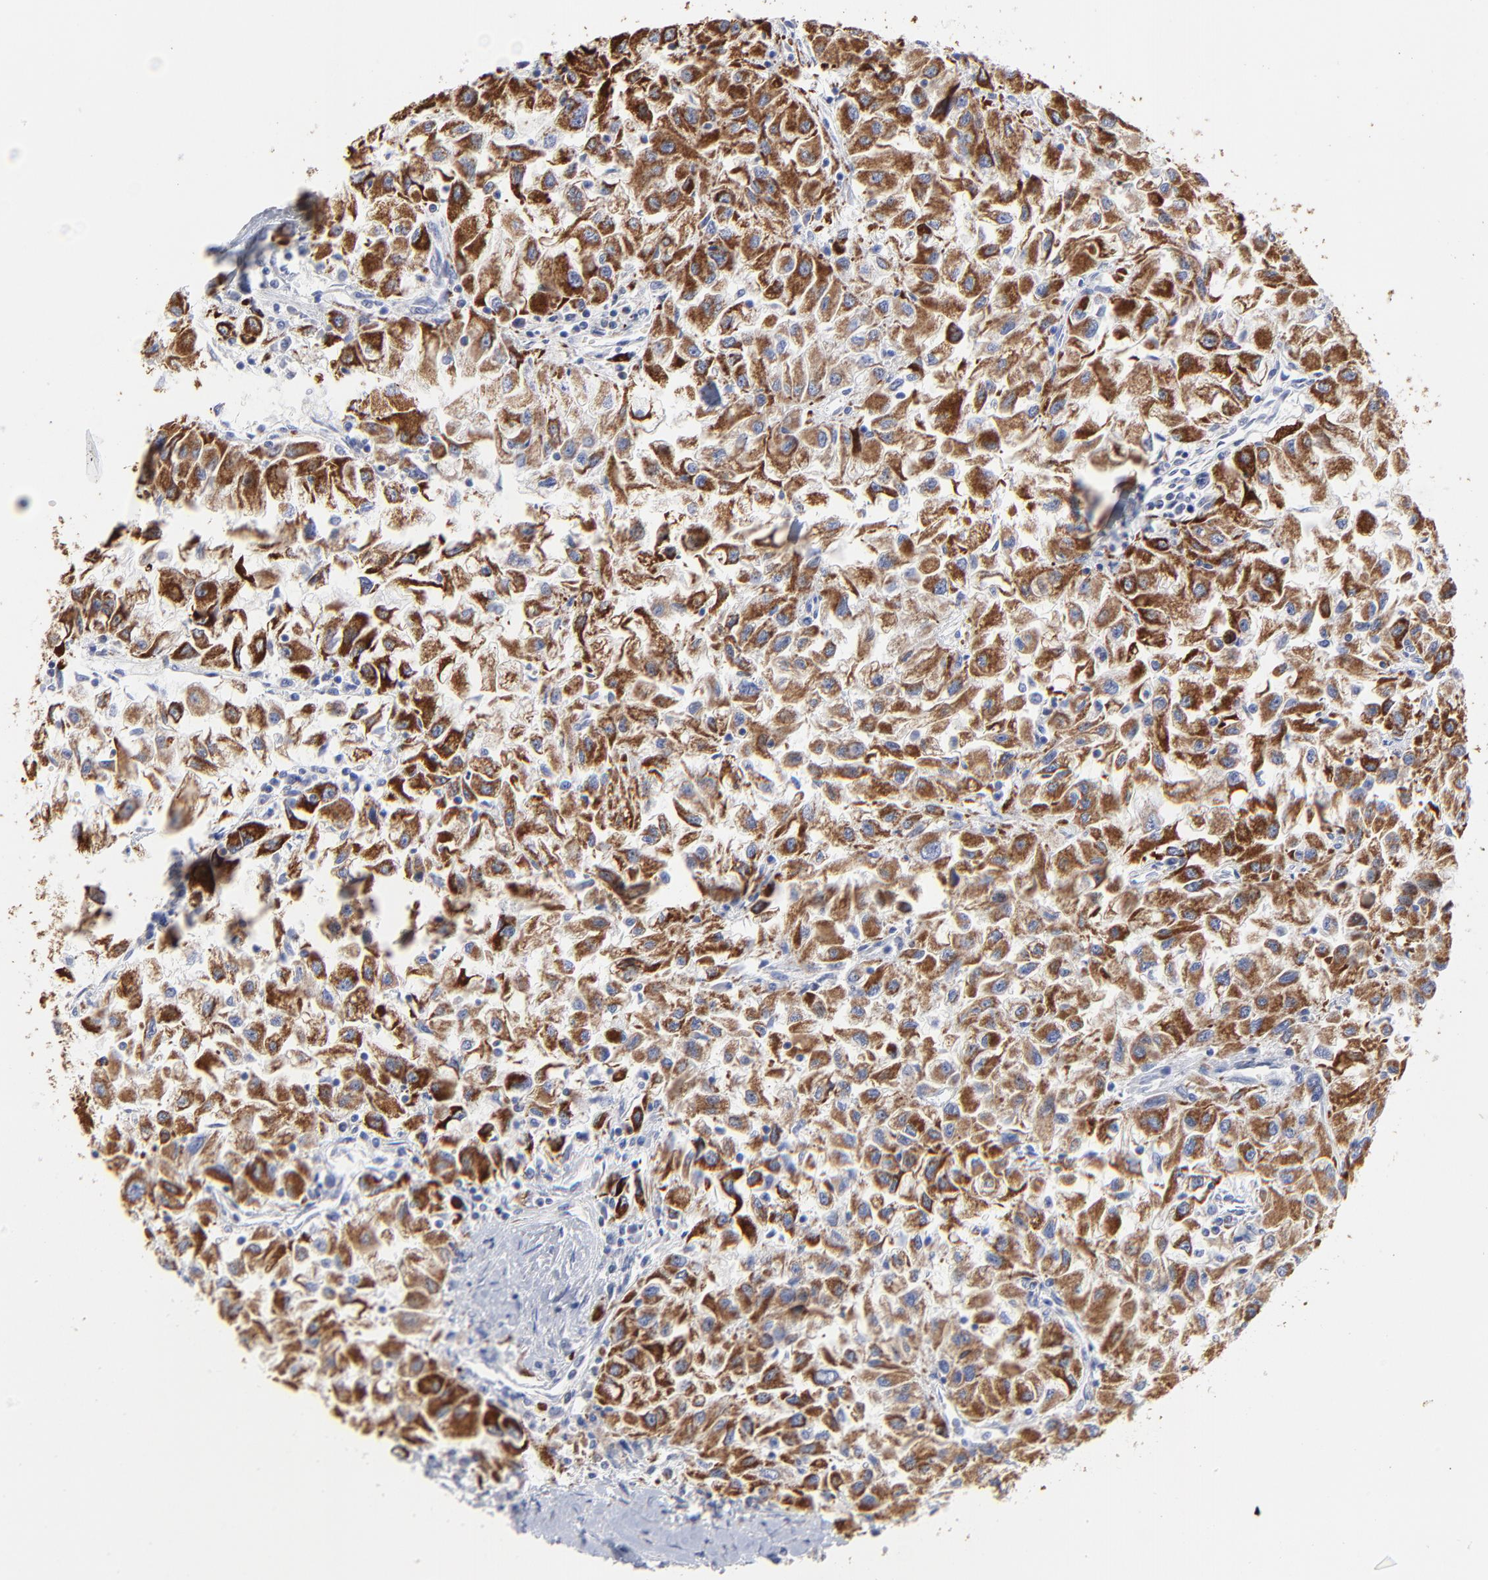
{"staining": {"intensity": "strong", "quantity": ">75%", "location": "cytoplasmic/membranous"}, "tissue": "renal cancer", "cell_type": "Tumor cells", "image_type": "cancer", "snomed": [{"axis": "morphology", "description": "Adenocarcinoma, NOS"}, {"axis": "topography", "description": "Kidney"}], "caption": "This micrograph exhibits renal cancer (adenocarcinoma) stained with immunohistochemistry (IHC) to label a protein in brown. The cytoplasmic/membranous of tumor cells show strong positivity for the protein. Nuclei are counter-stained blue.", "gene": "PINK1", "patient": {"sex": "male", "age": 59}}